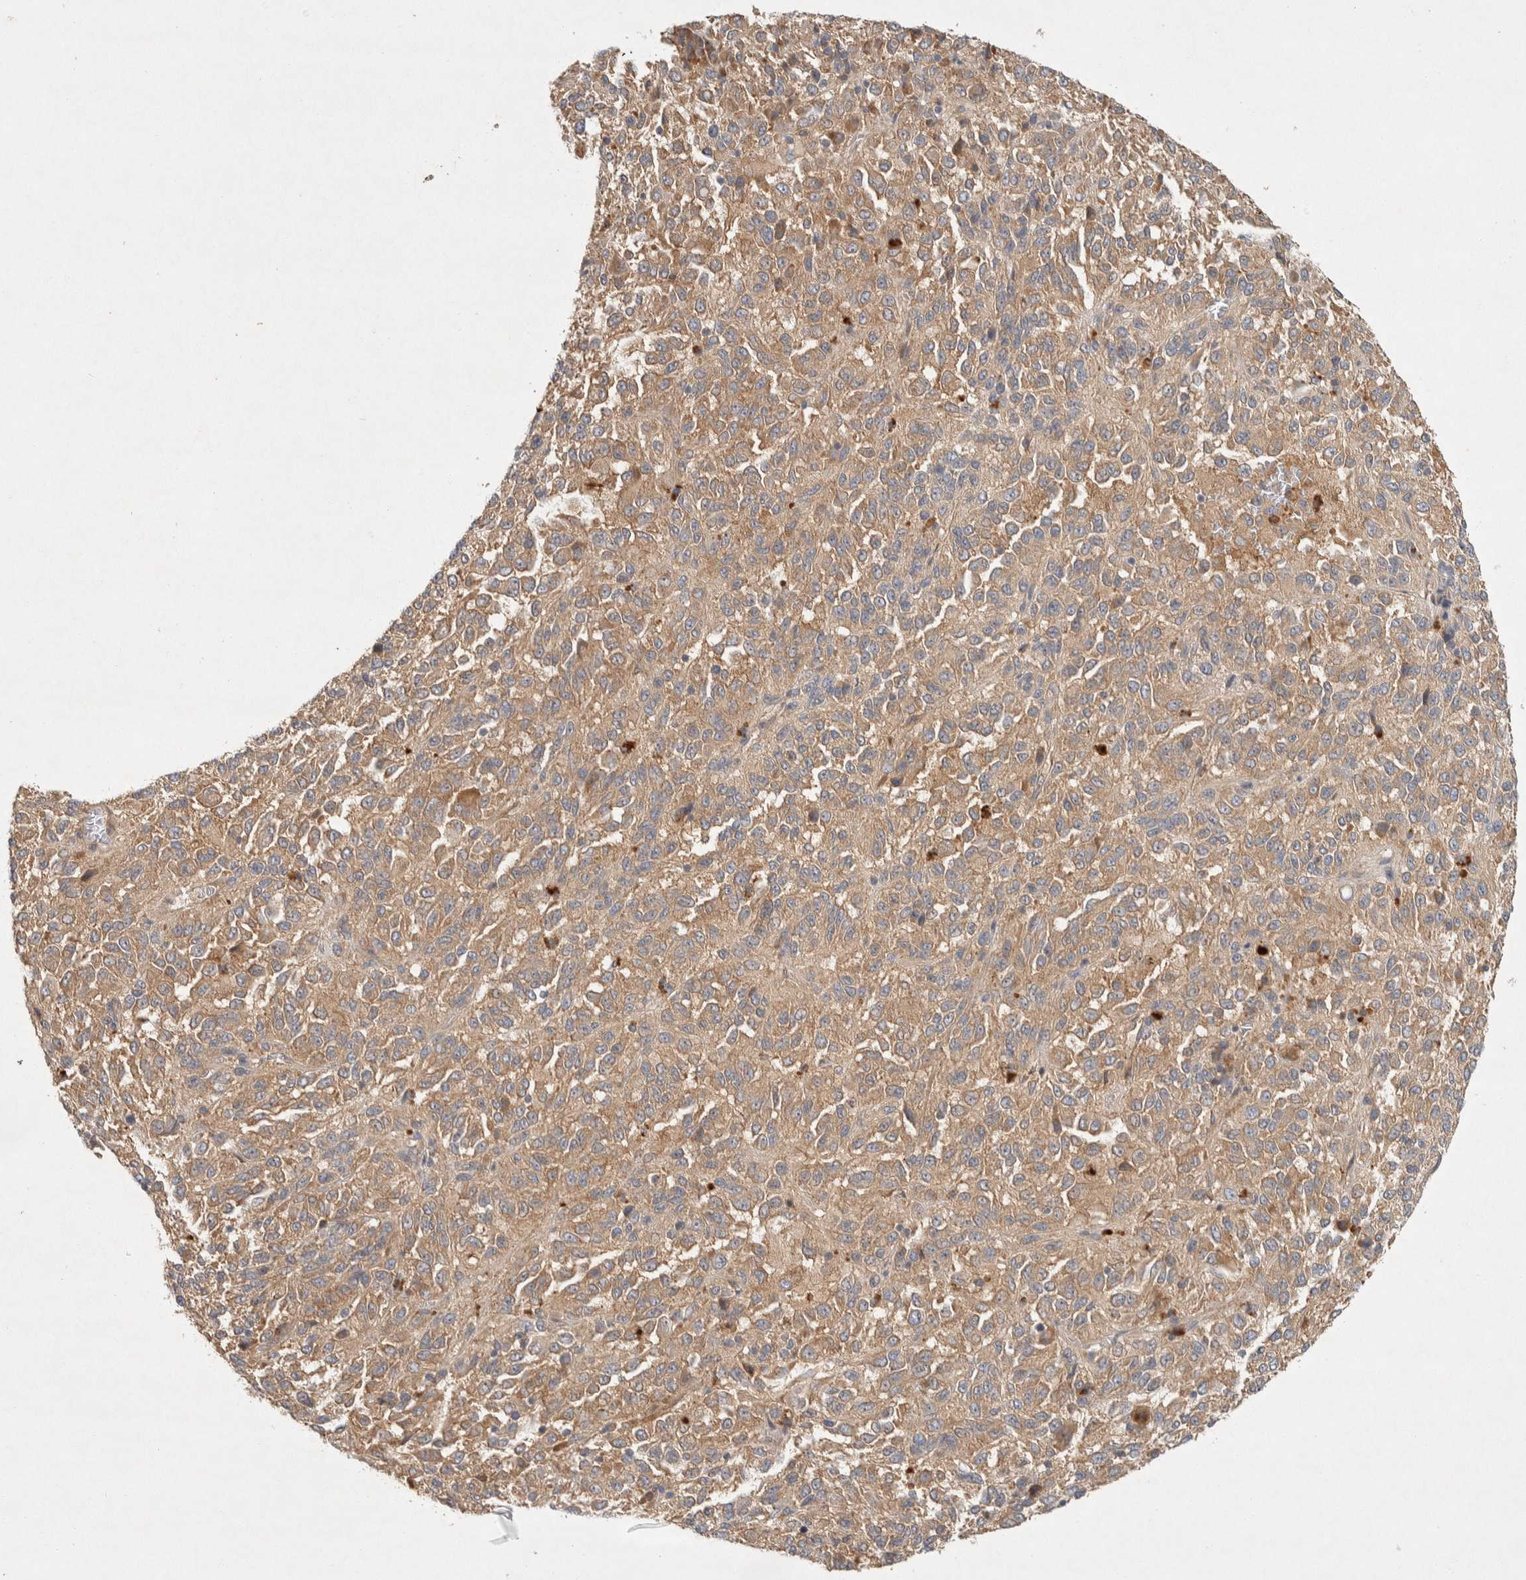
{"staining": {"intensity": "weak", "quantity": ">75%", "location": "cytoplasmic/membranous"}, "tissue": "melanoma", "cell_type": "Tumor cells", "image_type": "cancer", "snomed": [{"axis": "morphology", "description": "Malignant melanoma, Metastatic site"}, {"axis": "topography", "description": "Lung"}], "caption": "Approximately >75% of tumor cells in malignant melanoma (metastatic site) display weak cytoplasmic/membranous protein staining as visualized by brown immunohistochemical staining.", "gene": "PXK", "patient": {"sex": "male", "age": 64}}